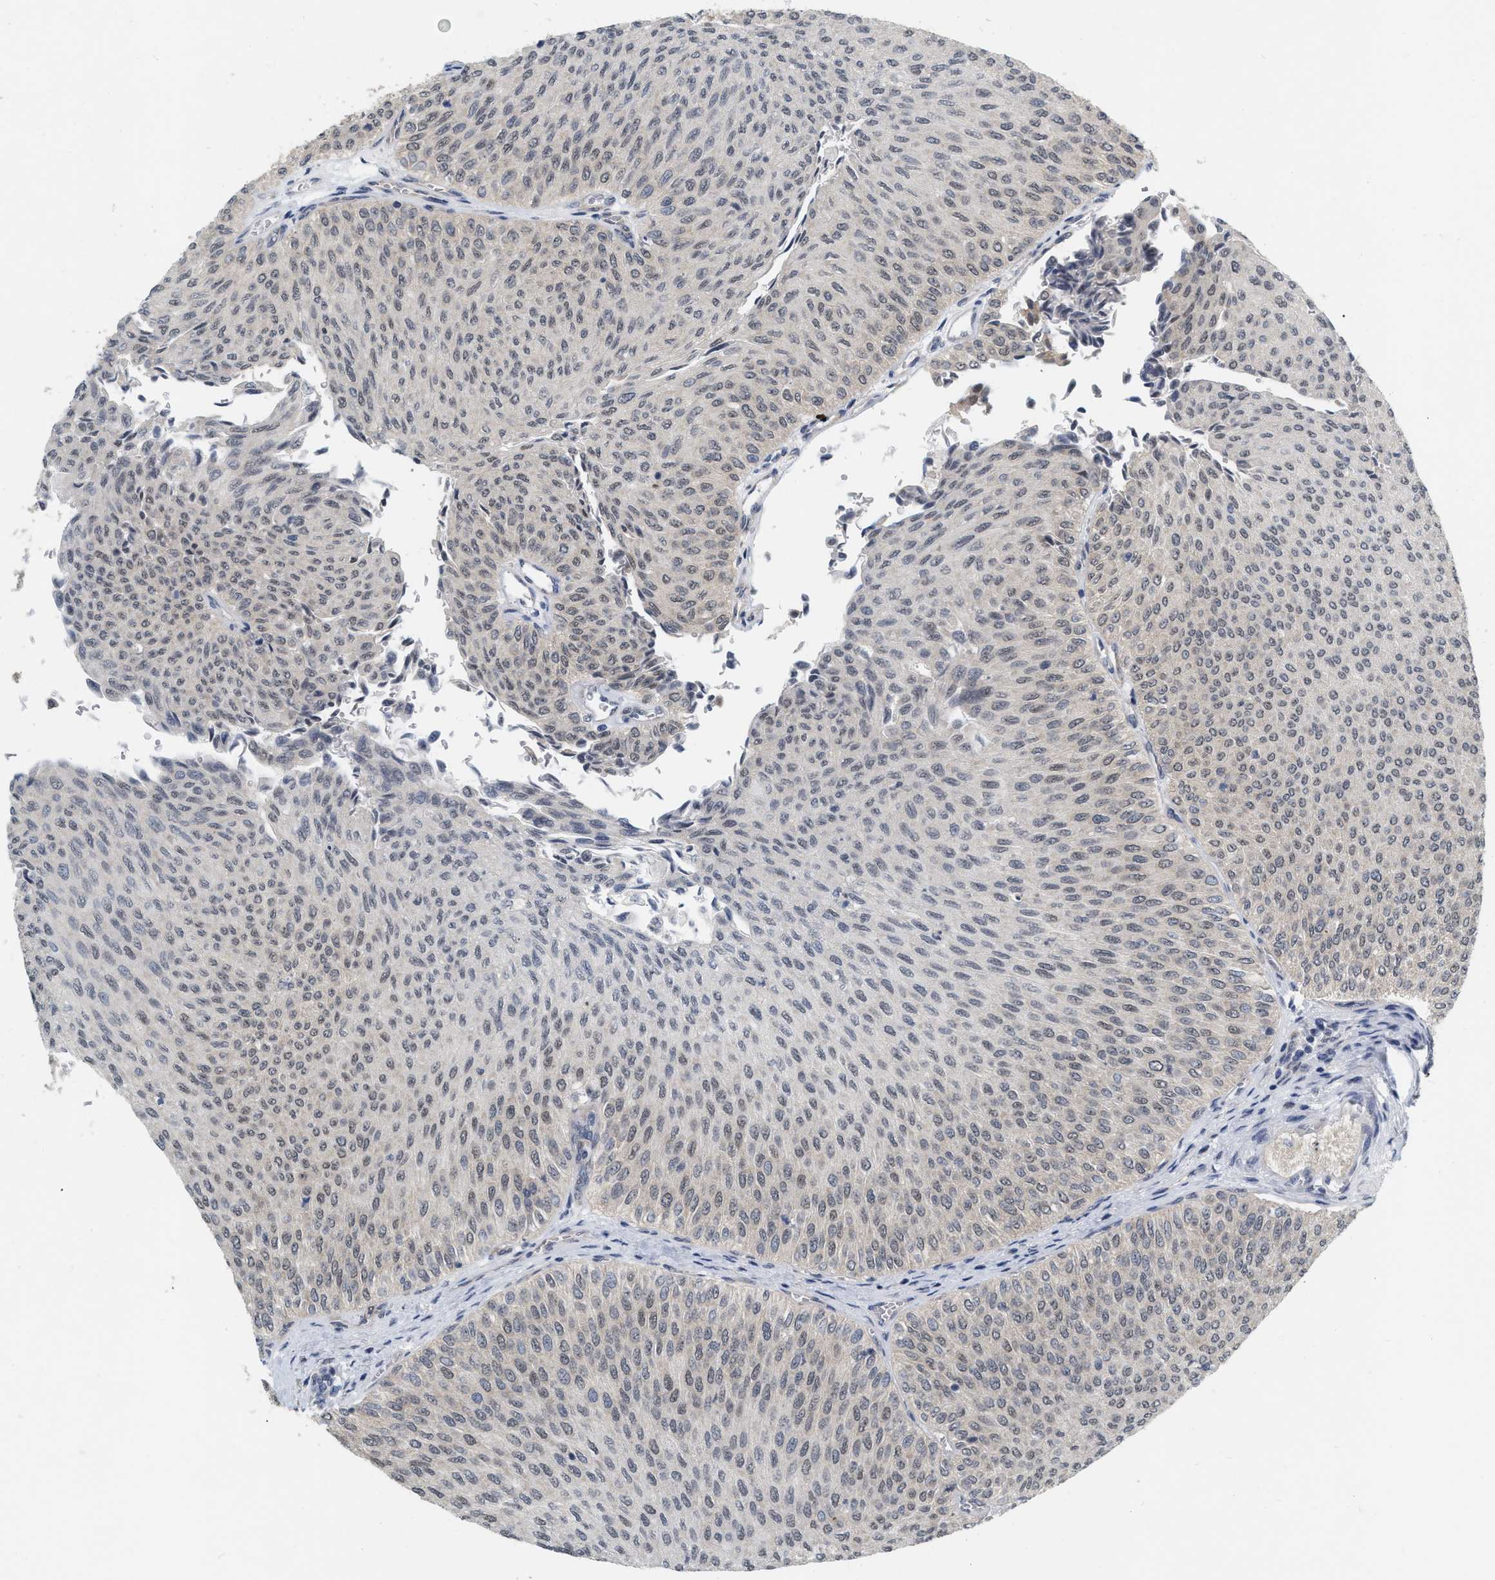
{"staining": {"intensity": "weak", "quantity": ">75%", "location": "nuclear"}, "tissue": "urothelial cancer", "cell_type": "Tumor cells", "image_type": "cancer", "snomed": [{"axis": "morphology", "description": "Urothelial carcinoma, Low grade"}, {"axis": "topography", "description": "Urinary bladder"}], "caption": "Immunohistochemical staining of urothelial cancer shows weak nuclear protein staining in approximately >75% of tumor cells. (DAB (3,3'-diaminobenzidine) IHC, brown staining for protein, blue staining for nuclei).", "gene": "RUVBL1", "patient": {"sex": "male", "age": 78}}